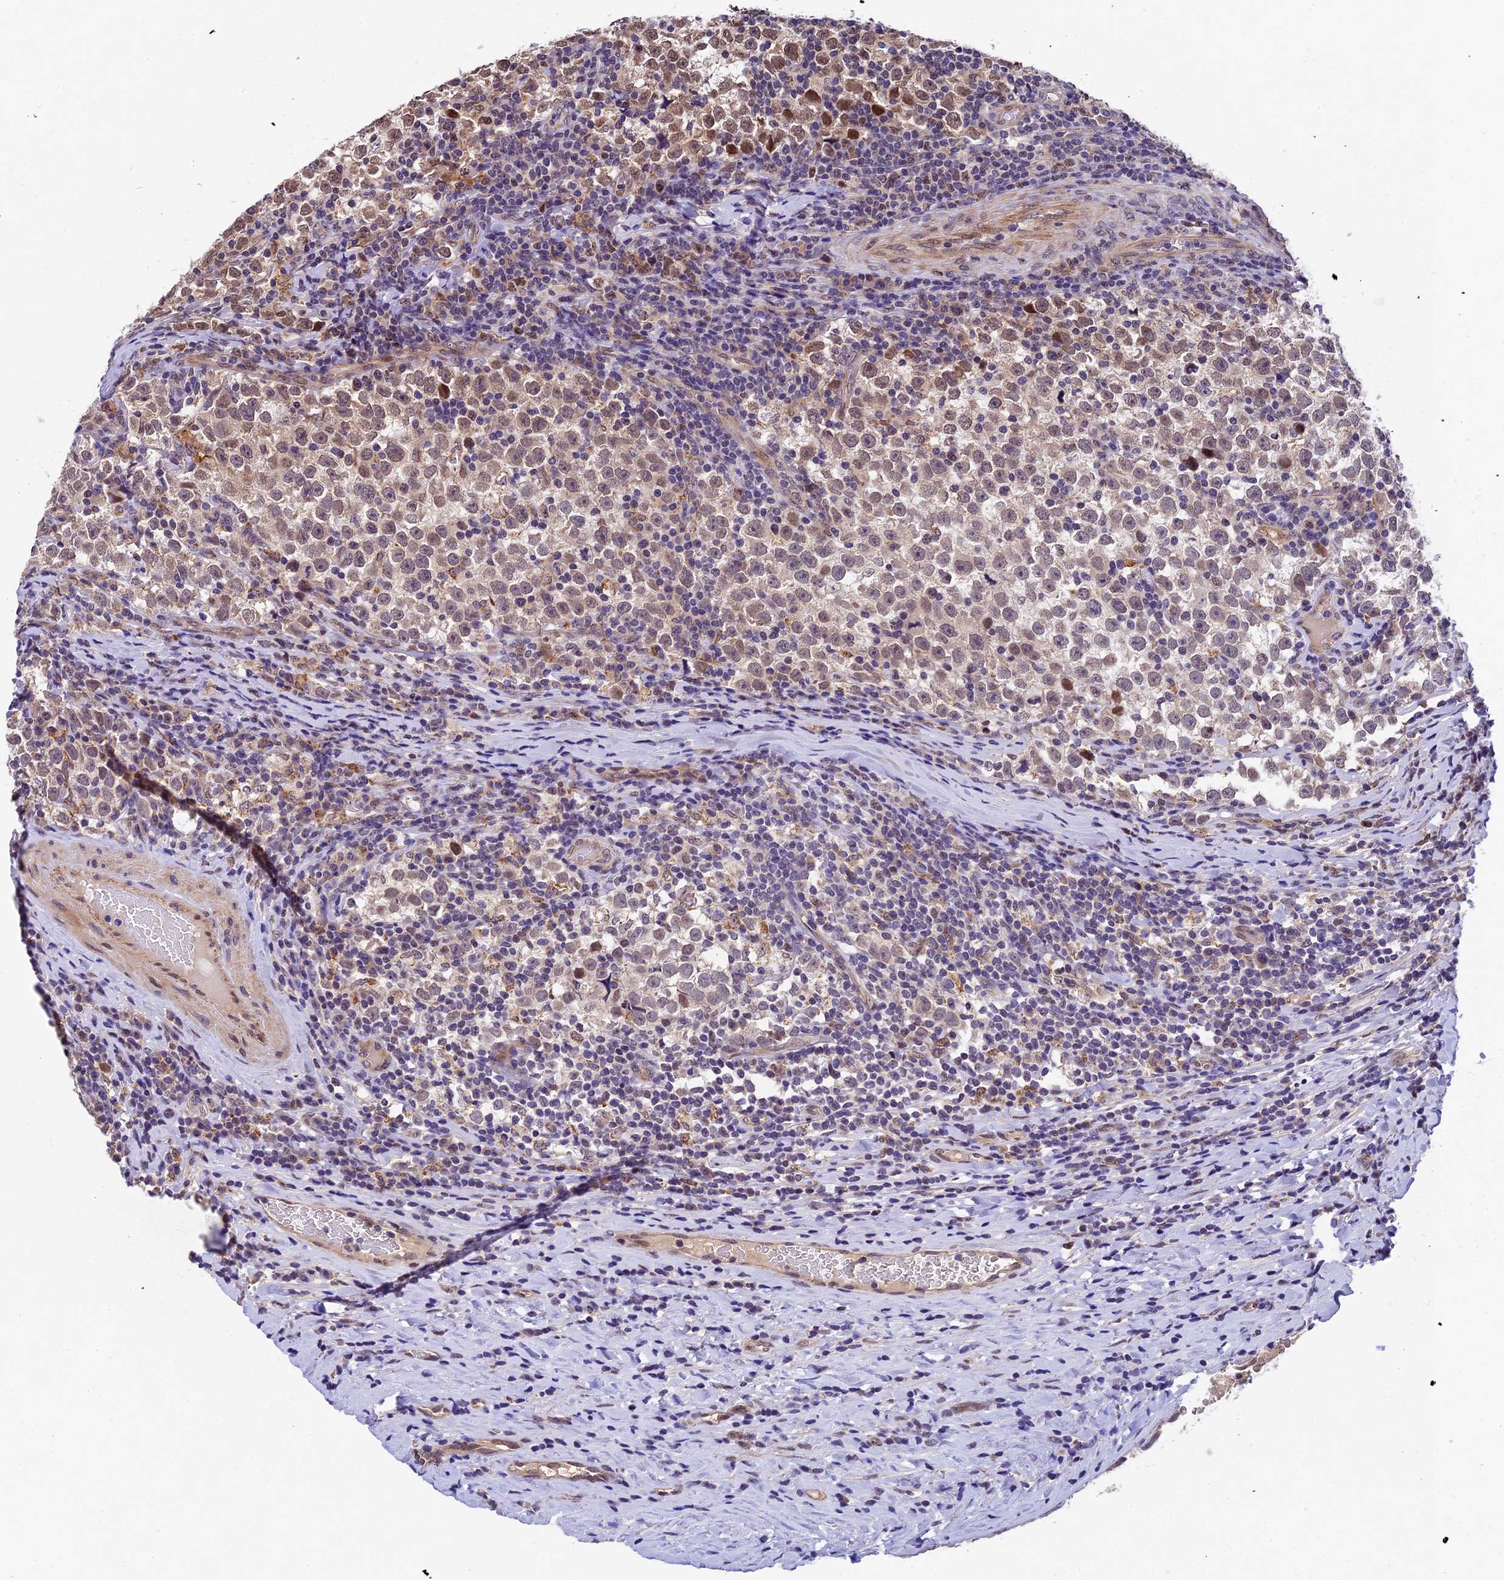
{"staining": {"intensity": "weak", "quantity": ">75%", "location": "nuclear"}, "tissue": "testis cancer", "cell_type": "Tumor cells", "image_type": "cancer", "snomed": [{"axis": "morphology", "description": "Normal tissue, NOS"}, {"axis": "morphology", "description": "Seminoma, NOS"}, {"axis": "topography", "description": "Testis"}], "caption": "An immunohistochemistry (IHC) image of neoplastic tissue is shown. Protein staining in brown labels weak nuclear positivity in testis cancer within tumor cells.", "gene": "CCSER1", "patient": {"sex": "male", "age": 43}}